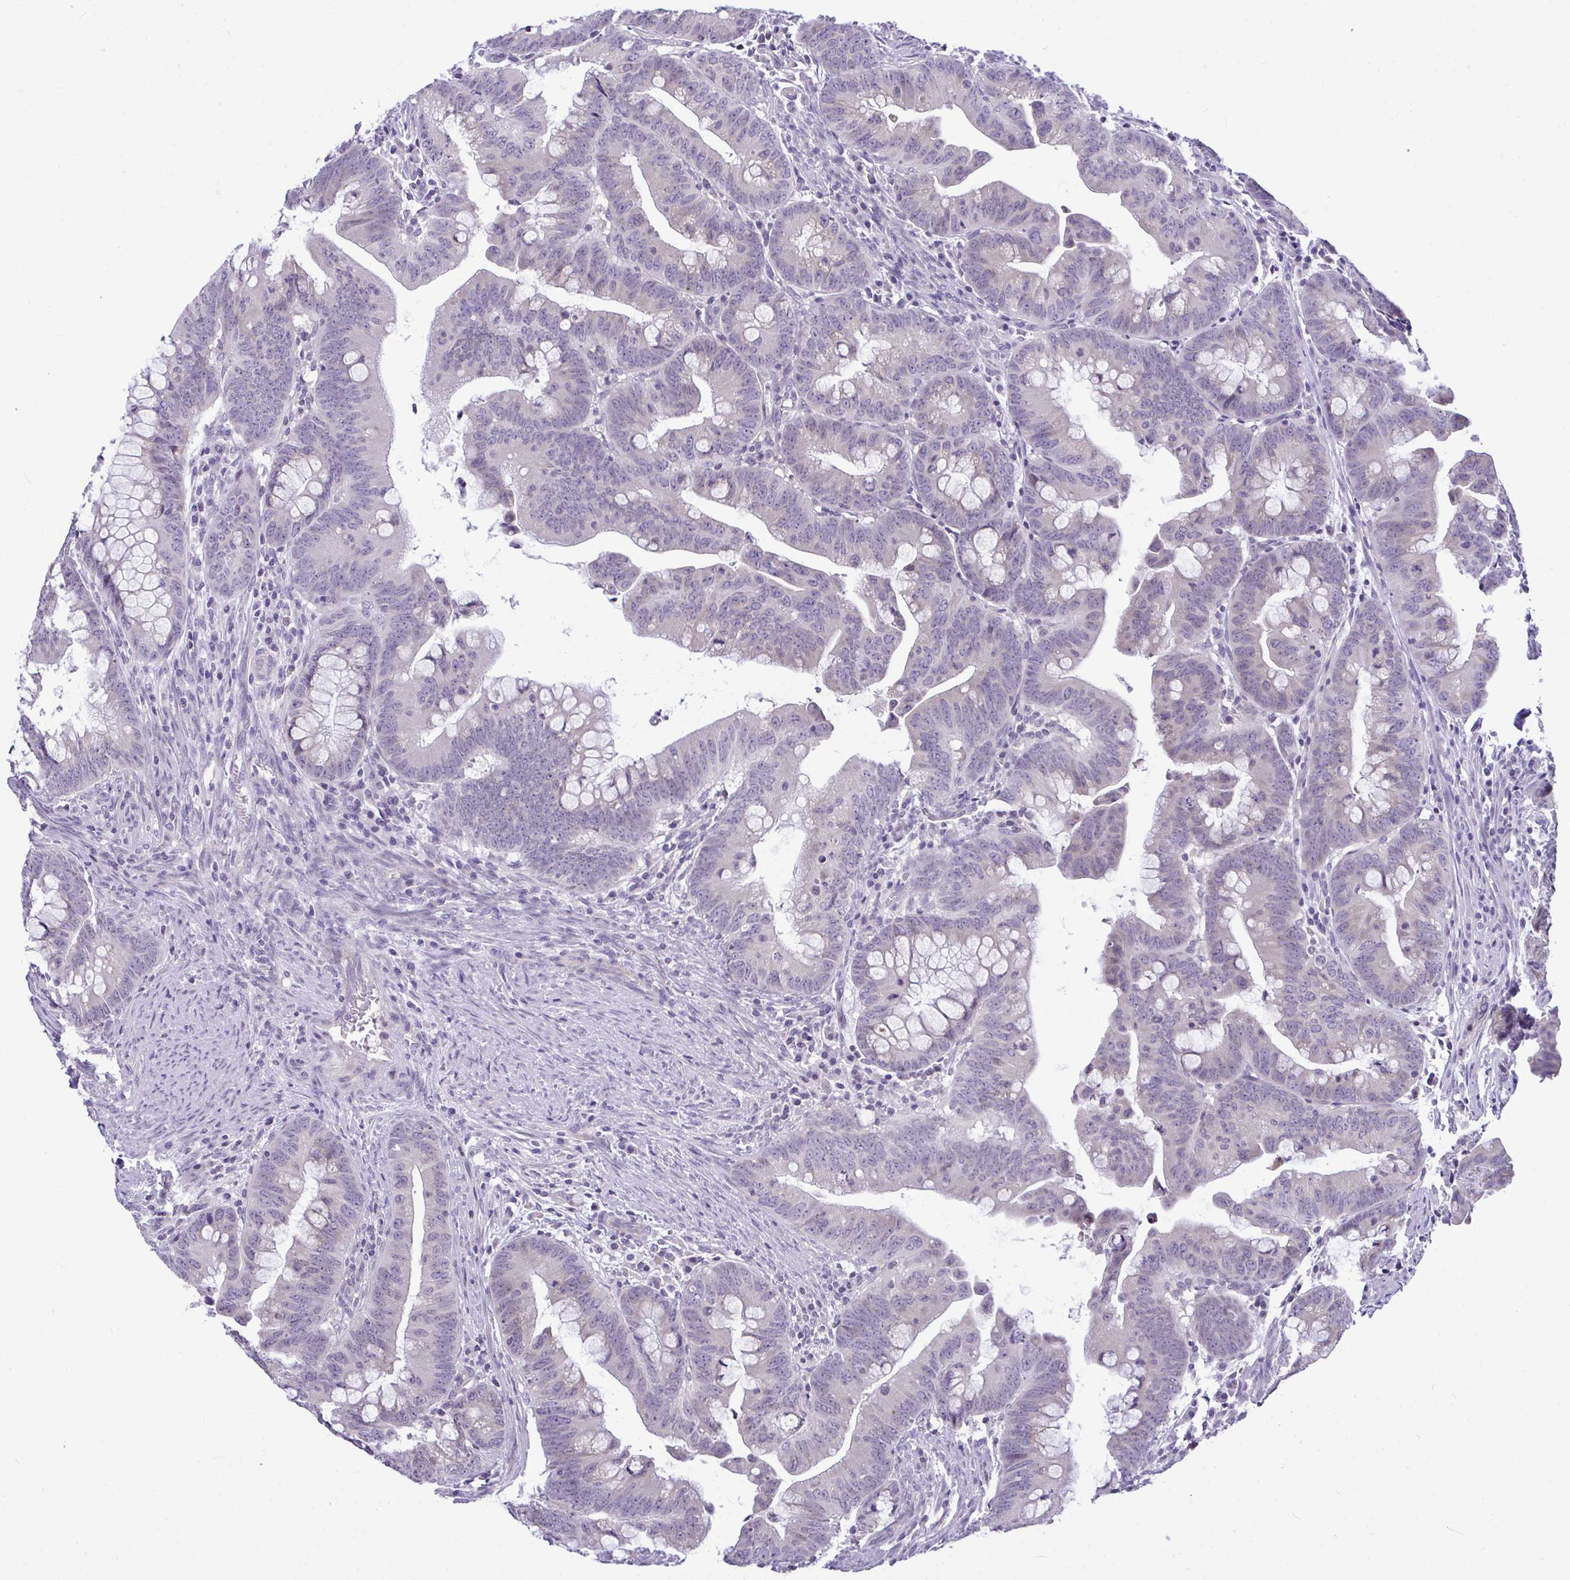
{"staining": {"intensity": "negative", "quantity": "none", "location": "none"}, "tissue": "colorectal cancer", "cell_type": "Tumor cells", "image_type": "cancer", "snomed": [{"axis": "morphology", "description": "Adenocarcinoma, NOS"}, {"axis": "topography", "description": "Colon"}], "caption": "Immunohistochemistry (IHC) photomicrograph of colorectal adenocarcinoma stained for a protein (brown), which displays no positivity in tumor cells.", "gene": "PIGK", "patient": {"sex": "male", "age": 62}}